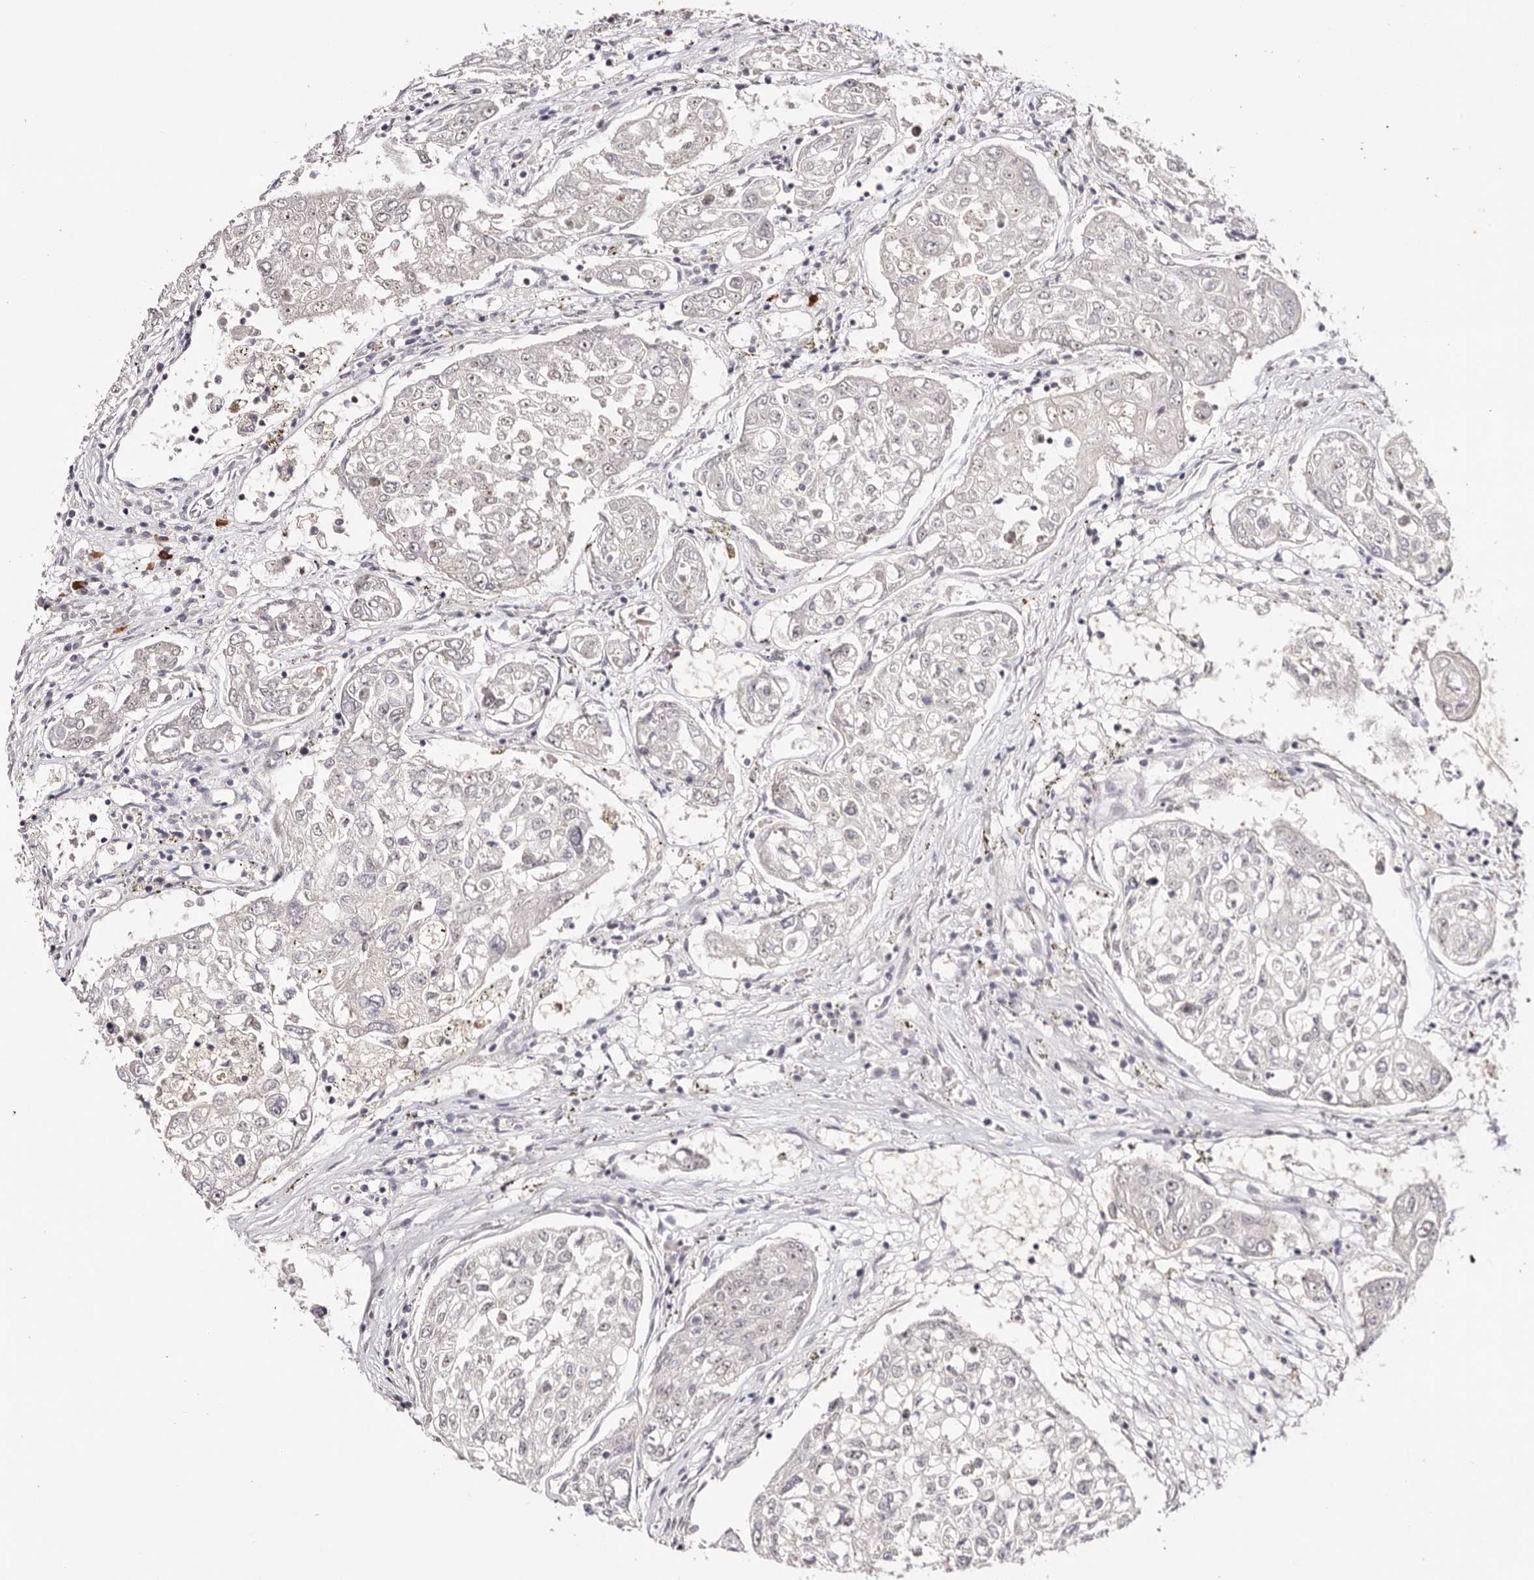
{"staining": {"intensity": "negative", "quantity": "none", "location": "none"}, "tissue": "urothelial cancer", "cell_type": "Tumor cells", "image_type": "cancer", "snomed": [{"axis": "morphology", "description": "Urothelial carcinoma, High grade"}, {"axis": "topography", "description": "Lymph node"}, {"axis": "topography", "description": "Urinary bladder"}], "caption": "High-grade urothelial carcinoma was stained to show a protein in brown. There is no significant expression in tumor cells. (IHC, brightfield microscopy, high magnification).", "gene": "WRN", "patient": {"sex": "male", "age": 51}}